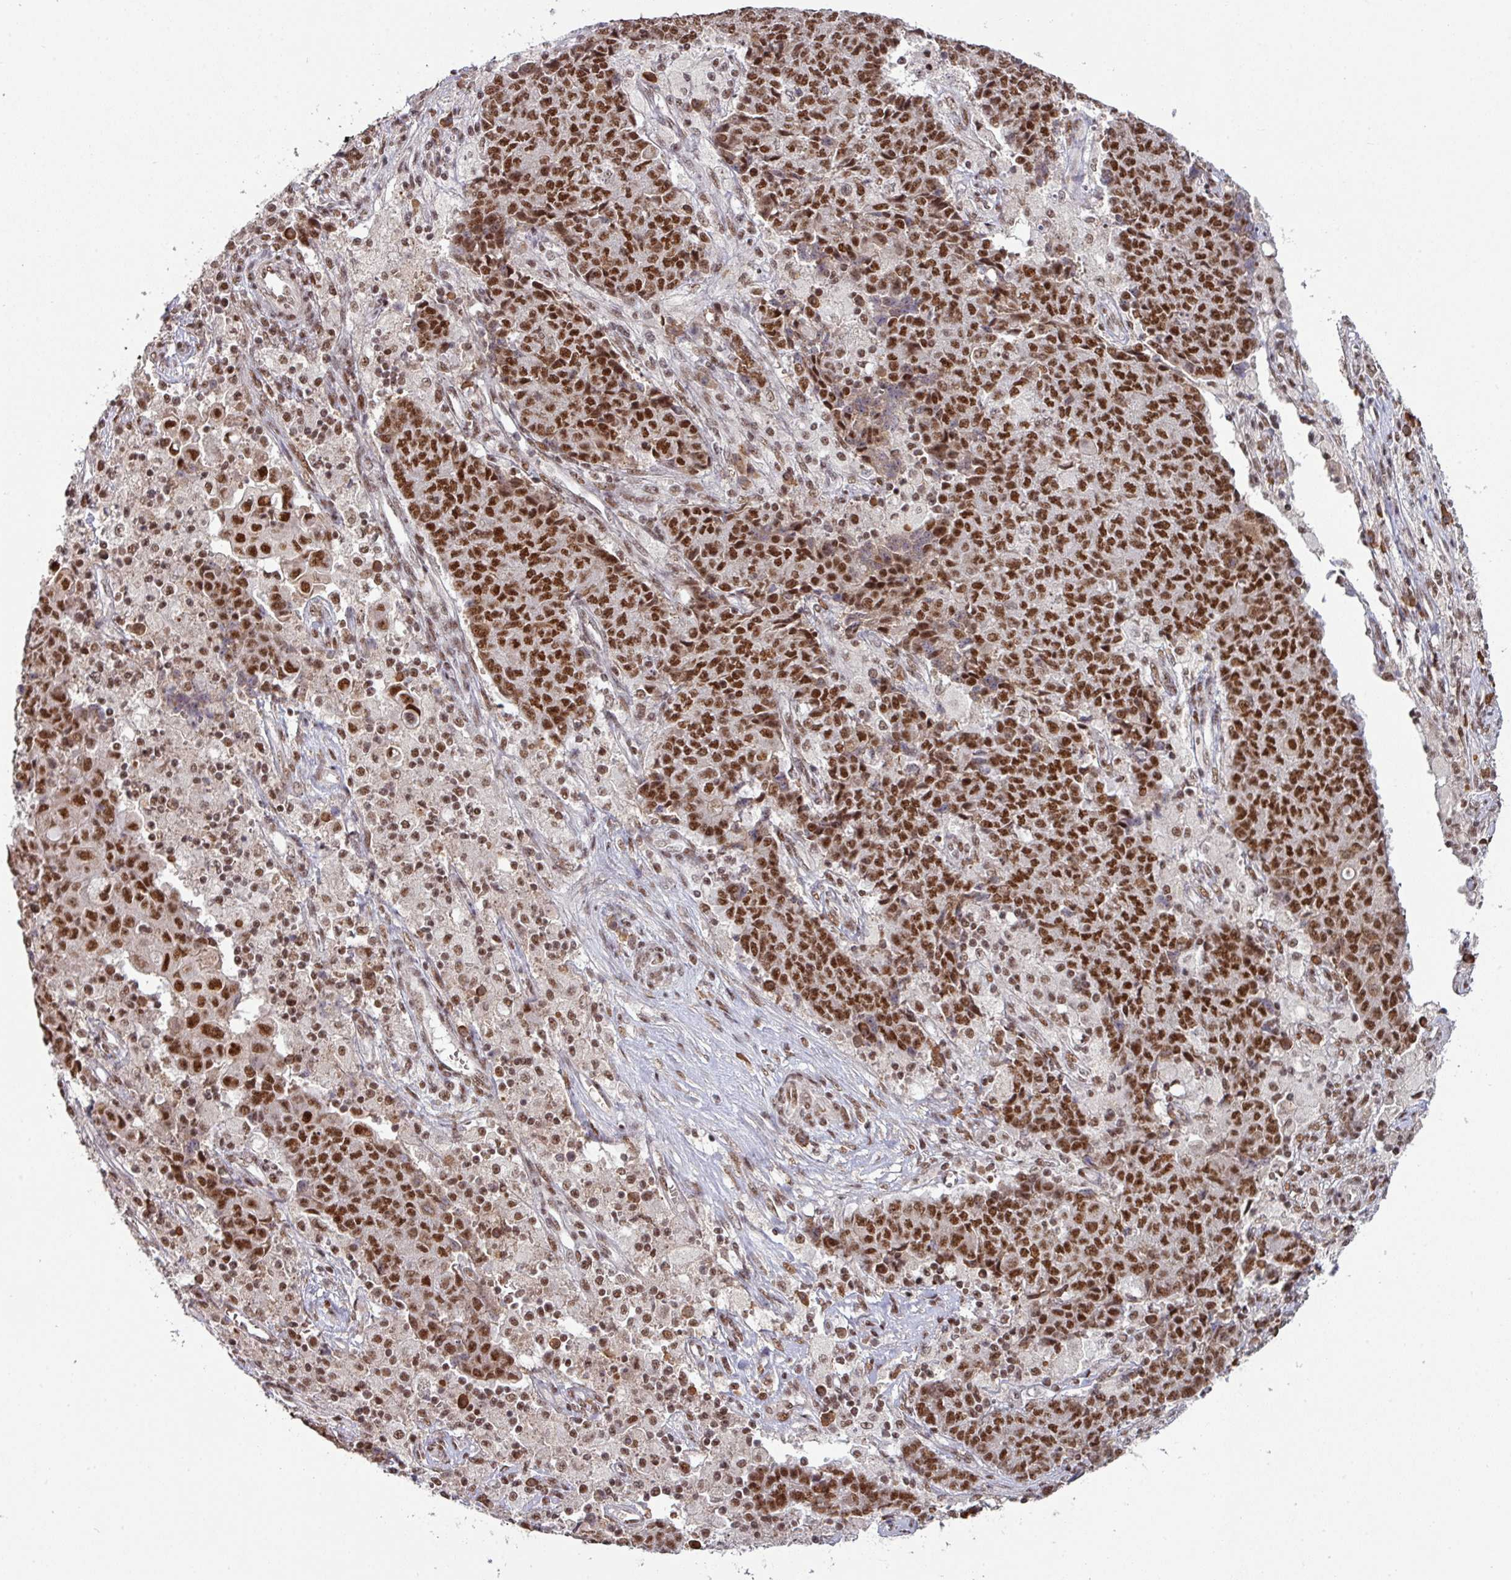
{"staining": {"intensity": "strong", "quantity": ">75%", "location": "nuclear"}, "tissue": "ovarian cancer", "cell_type": "Tumor cells", "image_type": "cancer", "snomed": [{"axis": "morphology", "description": "Carcinoma, endometroid"}, {"axis": "topography", "description": "Ovary"}], "caption": "A brown stain highlights strong nuclear positivity of a protein in endometroid carcinoma (ovarian) tumor cells.", "gene": "PHF23", "patient": {"sex": "female", "age": 42}}